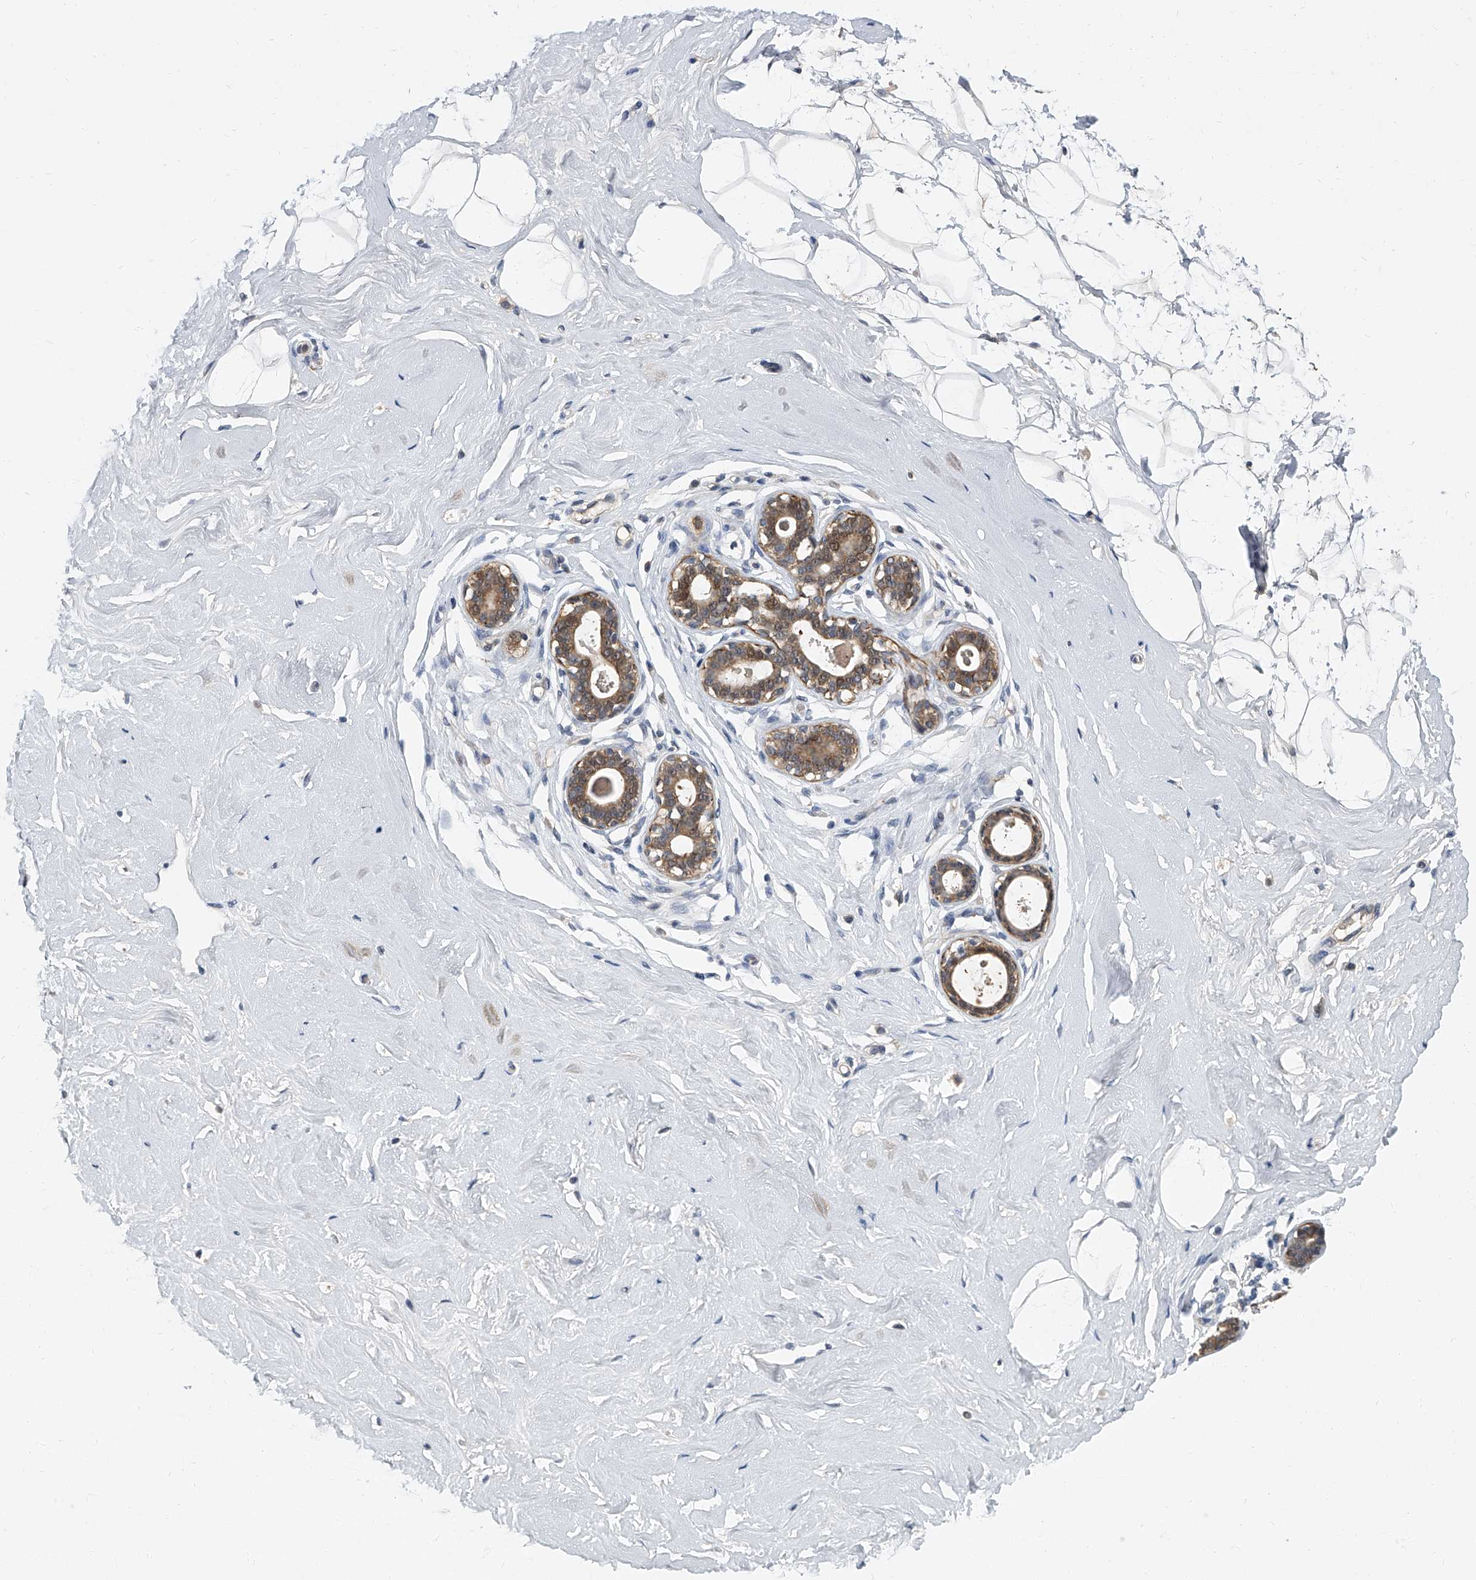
{"staining": {"intensity": "moderate", "quantity": "<25%", "location": "cytoplasmic/membranous"}, "tissue": "breast", "cell_type": "Adipocytes", "image_type": "normal", "snomed": [{"axis": "morphology", "description": "Normal tissue, NOS"}, {"axis": "morphology", "description": "Adenoma, NOS"}, {"axis": "topography", "description": "Breast"}], "caption": "This is a photomicrograph of immunohistochemistry staining of unremarkable breast, which shows moderate positivity in the cytoplasmic/membranous of adipocytes.", "gene": "CD200", "patient": {"sex": "female", "age": 23}}